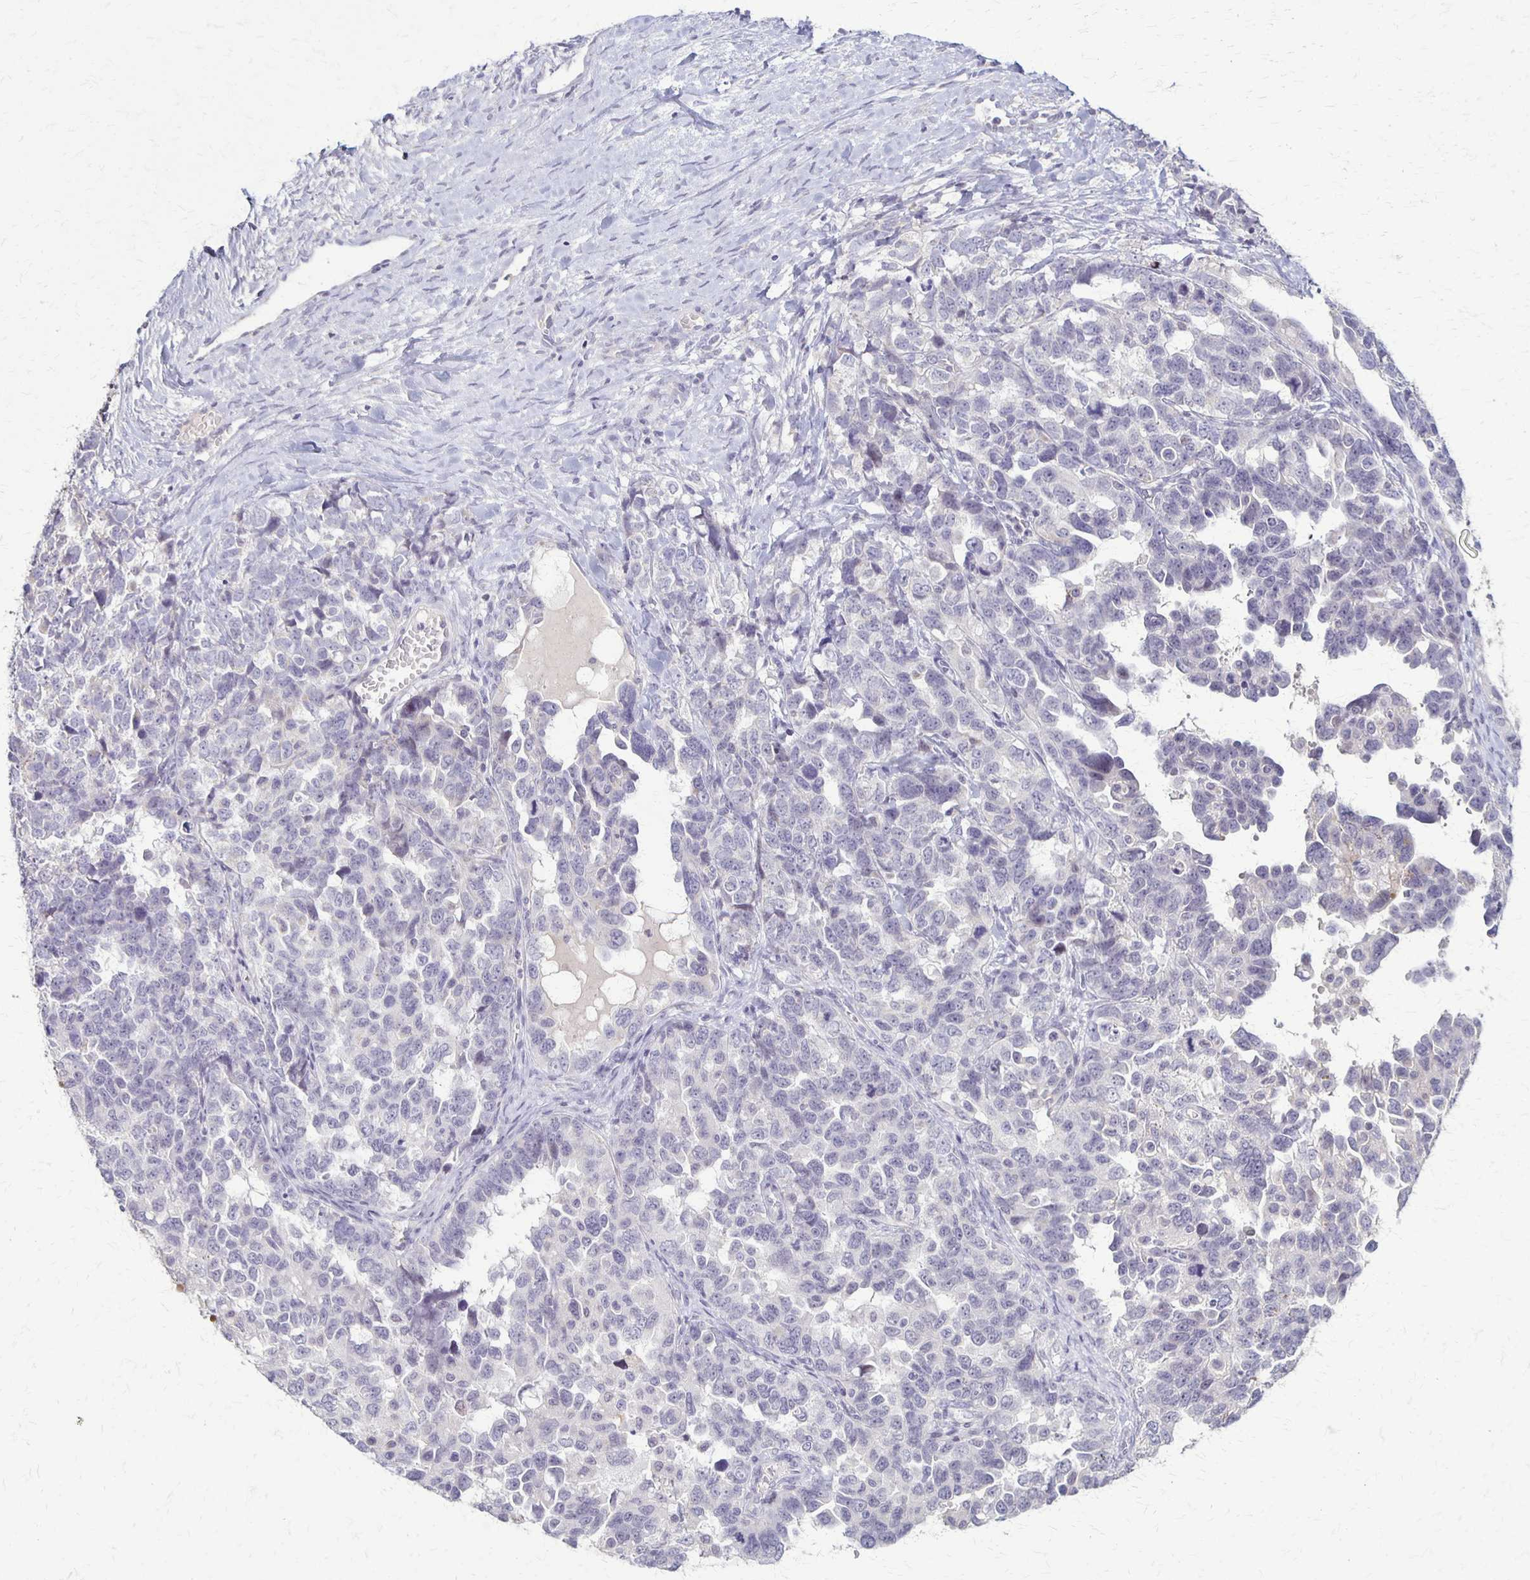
{"staining": {"intensity": "negative", "quantity": "none", "location": "none"}, "tissue": "ovarian cancer", "cell_type": "Tumor cells", "image_type": "cancer", "snomed": [{"axis": "morphology", "description": "Cystadenocarcinoma, serous, NOS"}, {"axis": "topography", "description": "Ovary"}], "caption": "A high-resolution micrograph shows immunohistochemistry (IHC) staining of ovarian serous cystadenocarcinoma, which displays no significant expression in tumor cells.", "gene": "SLC35E2B", "patient": {"sex": "female", "age": 69}}